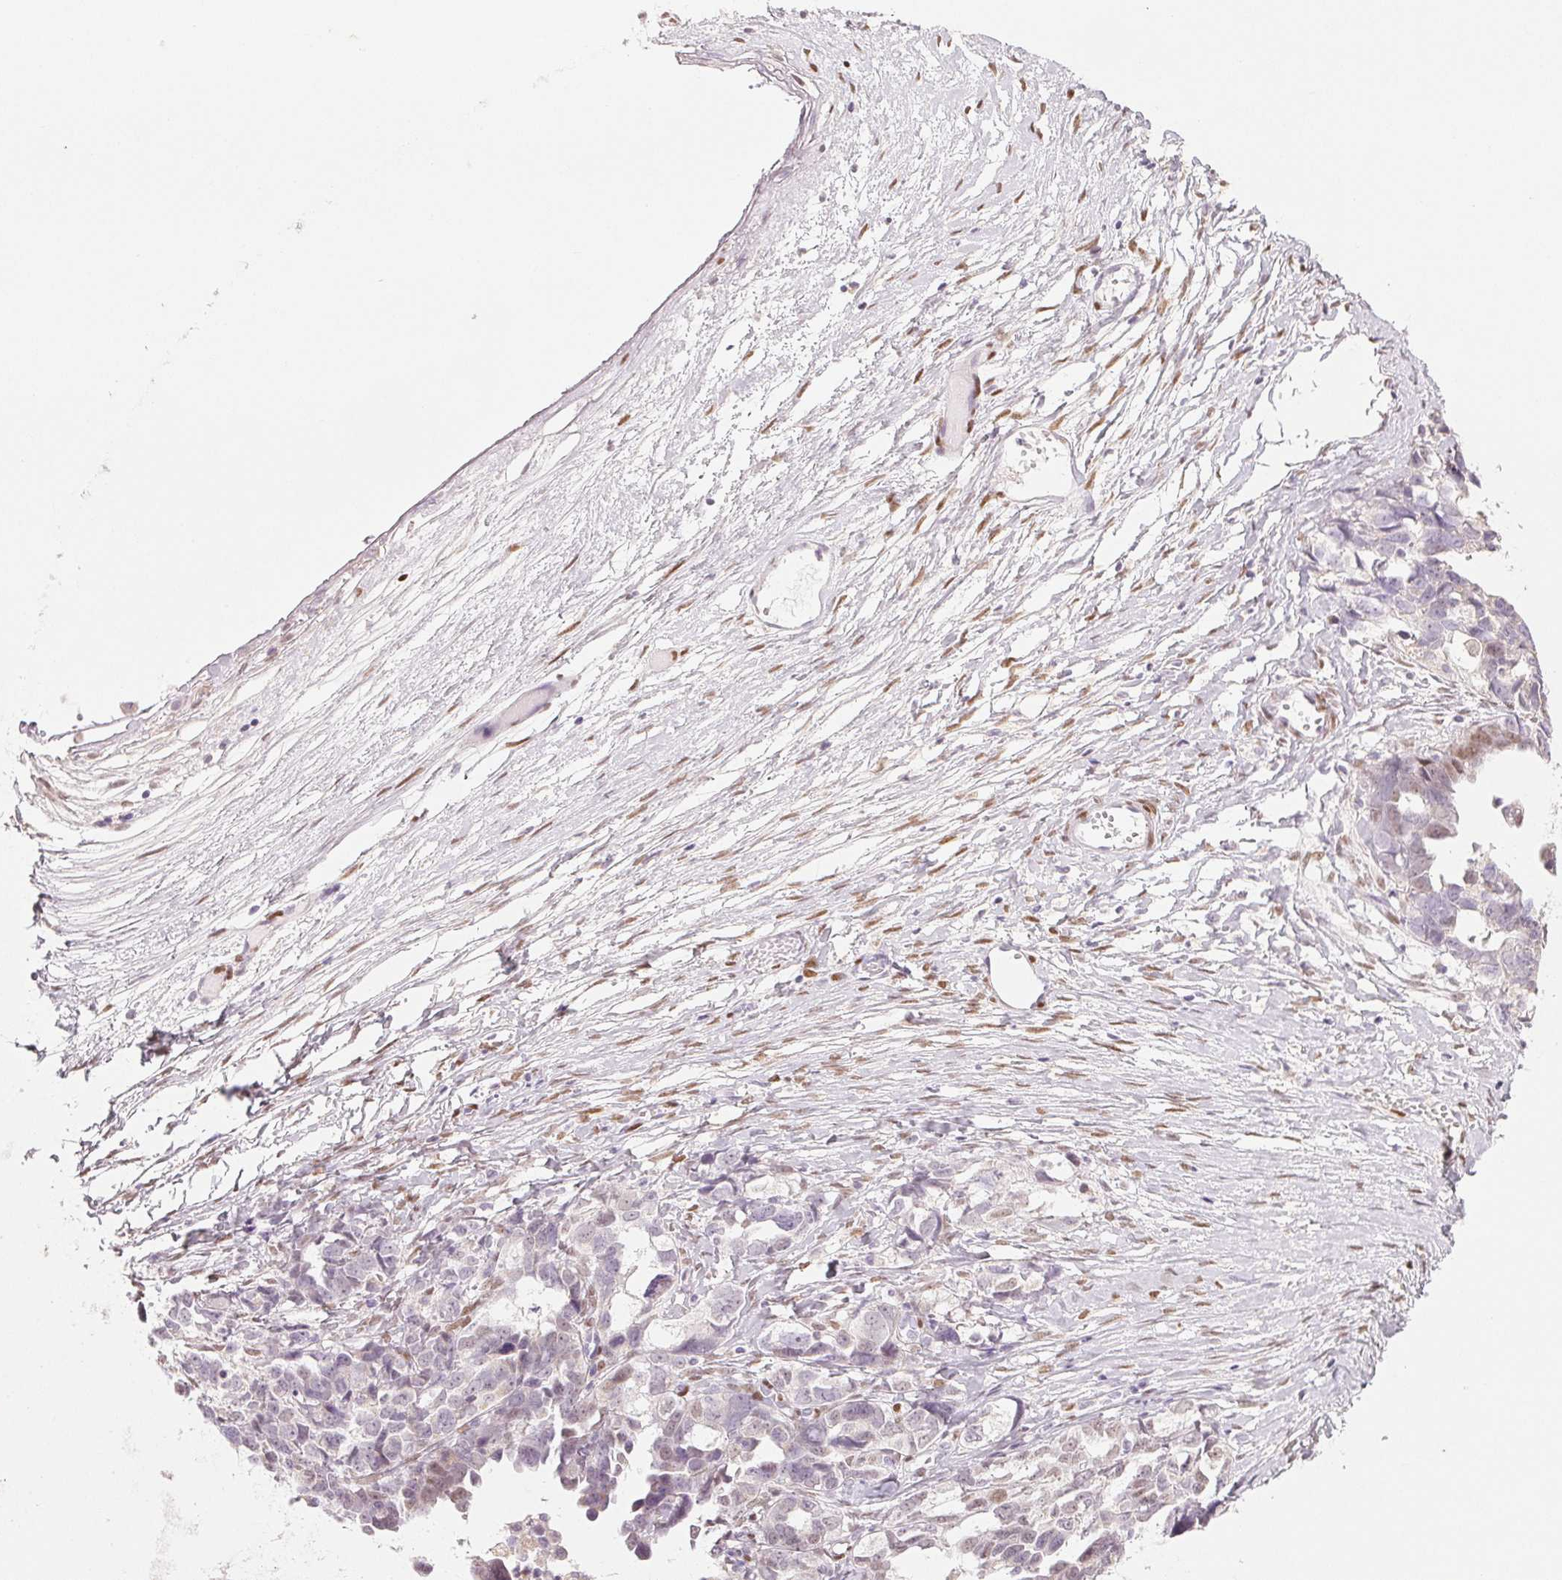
{"staining": {"intensity": "moderate", "quantity": "<25%", "location": "nuclear"}, "tissue": "ovarian cancer", "cell_type": "Tumor cells", "image_type": "cancer", "snomed": [{"axis": "morphology", "description": "Cystadenocarcinoma, serous, NOS"}, {"axis": "topography", "description": "Ovary"}], "caption": "An image of human ovarian cancer (serous cystadenocarcinoma) stained for a protein demonstrates moderate nuclear brown staining in tumor cells. The protein is shown in brown color, while the nuclei are stained blue.", "gene": "SMARCD3", "patient": {"sex": "female", "age": 69}}